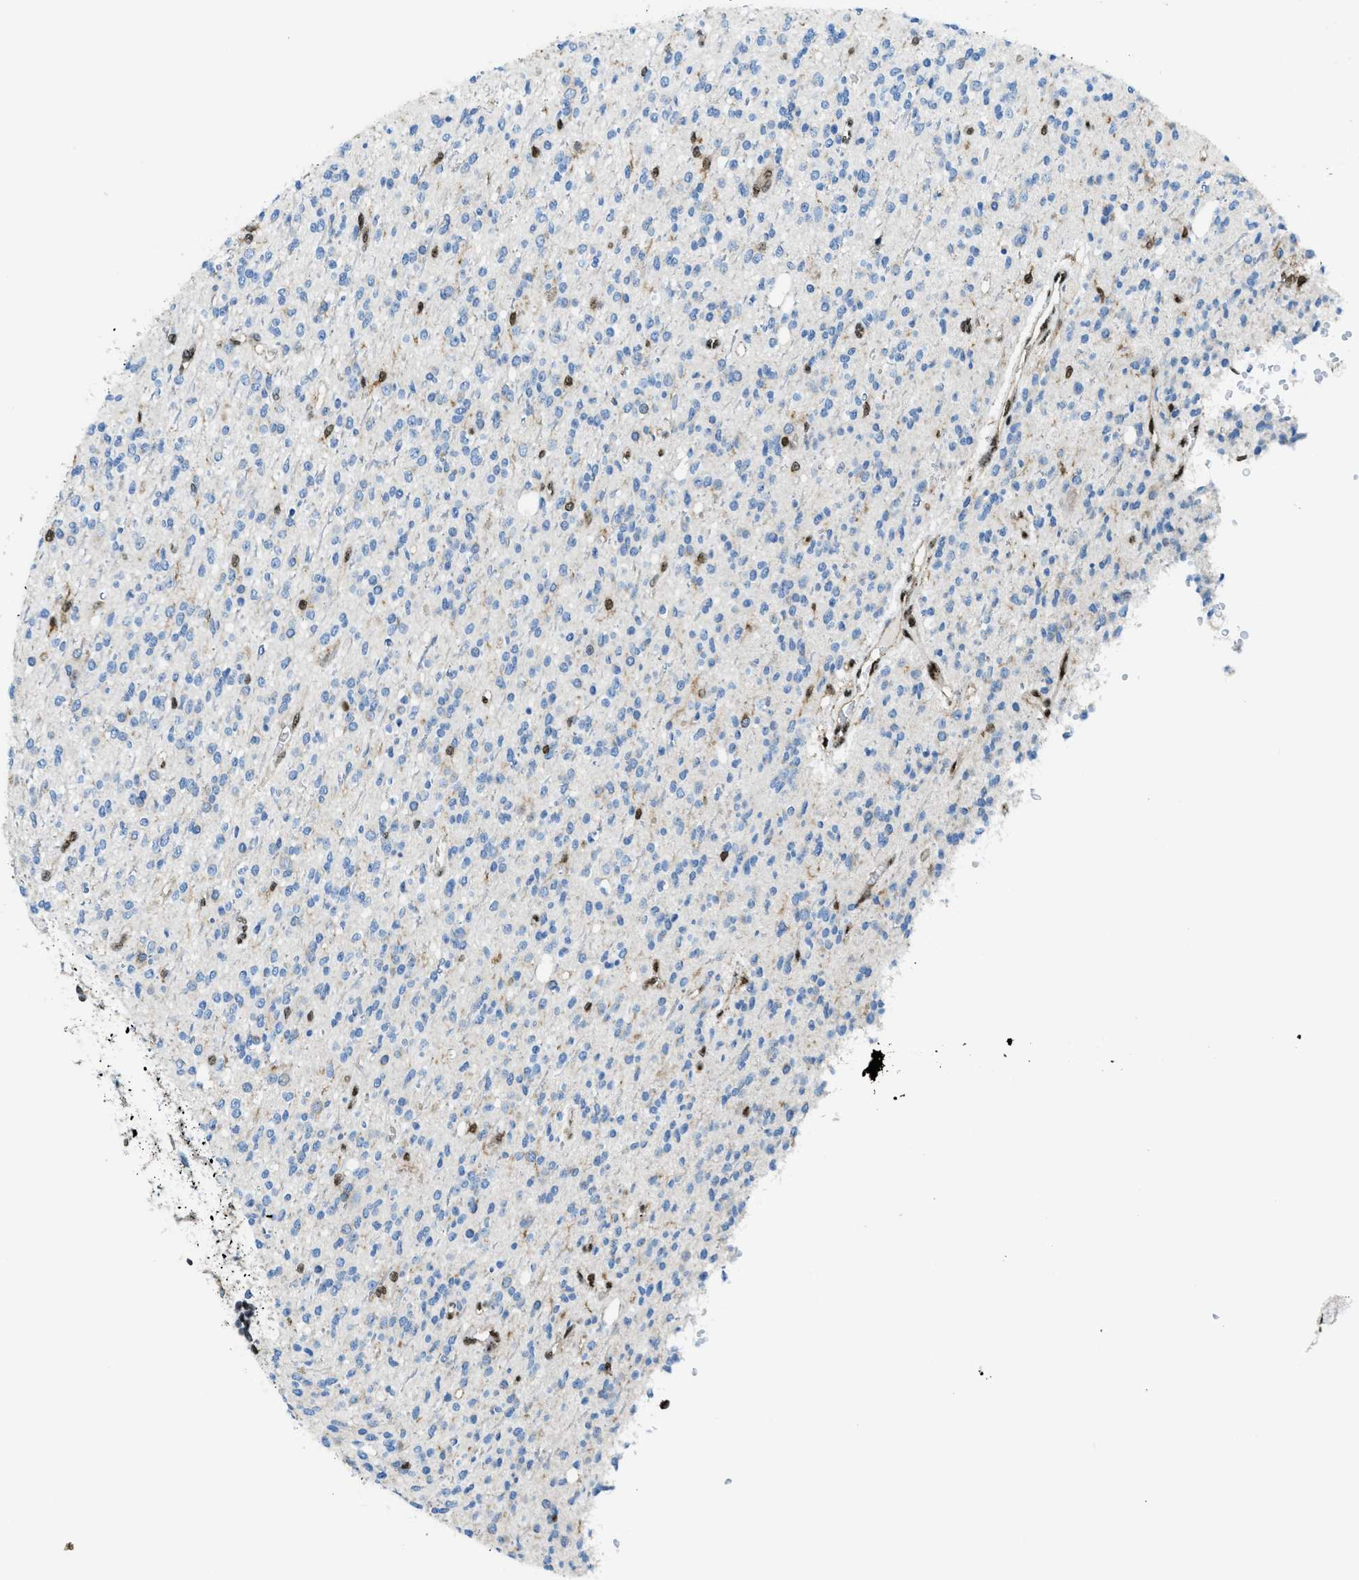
{"staining": {"intensity": "negative", "quantity": "none", "location": "none"}, "tissue": "glioma", "cell_type": "Tumor cells", "image_type": "cancer", "snomed": [{"axis": "morphology", "description": "Glioma, malignant, High grade"}, {"axis": "topography", "description": "Brain"}], "caption": "Immunohistochemistry (IHC) histopathology image of human high-grade glioma (malignant) stained for a protein (brown), which shows no staining in tumor cells. The staining was performed using DAB to visualize the protein expression in brown, while the nuclei were stained in blue with hematoxylin (Magnification: 20x).", "gene": "SP100", "patient": {"sex": "male", "age": 34}}